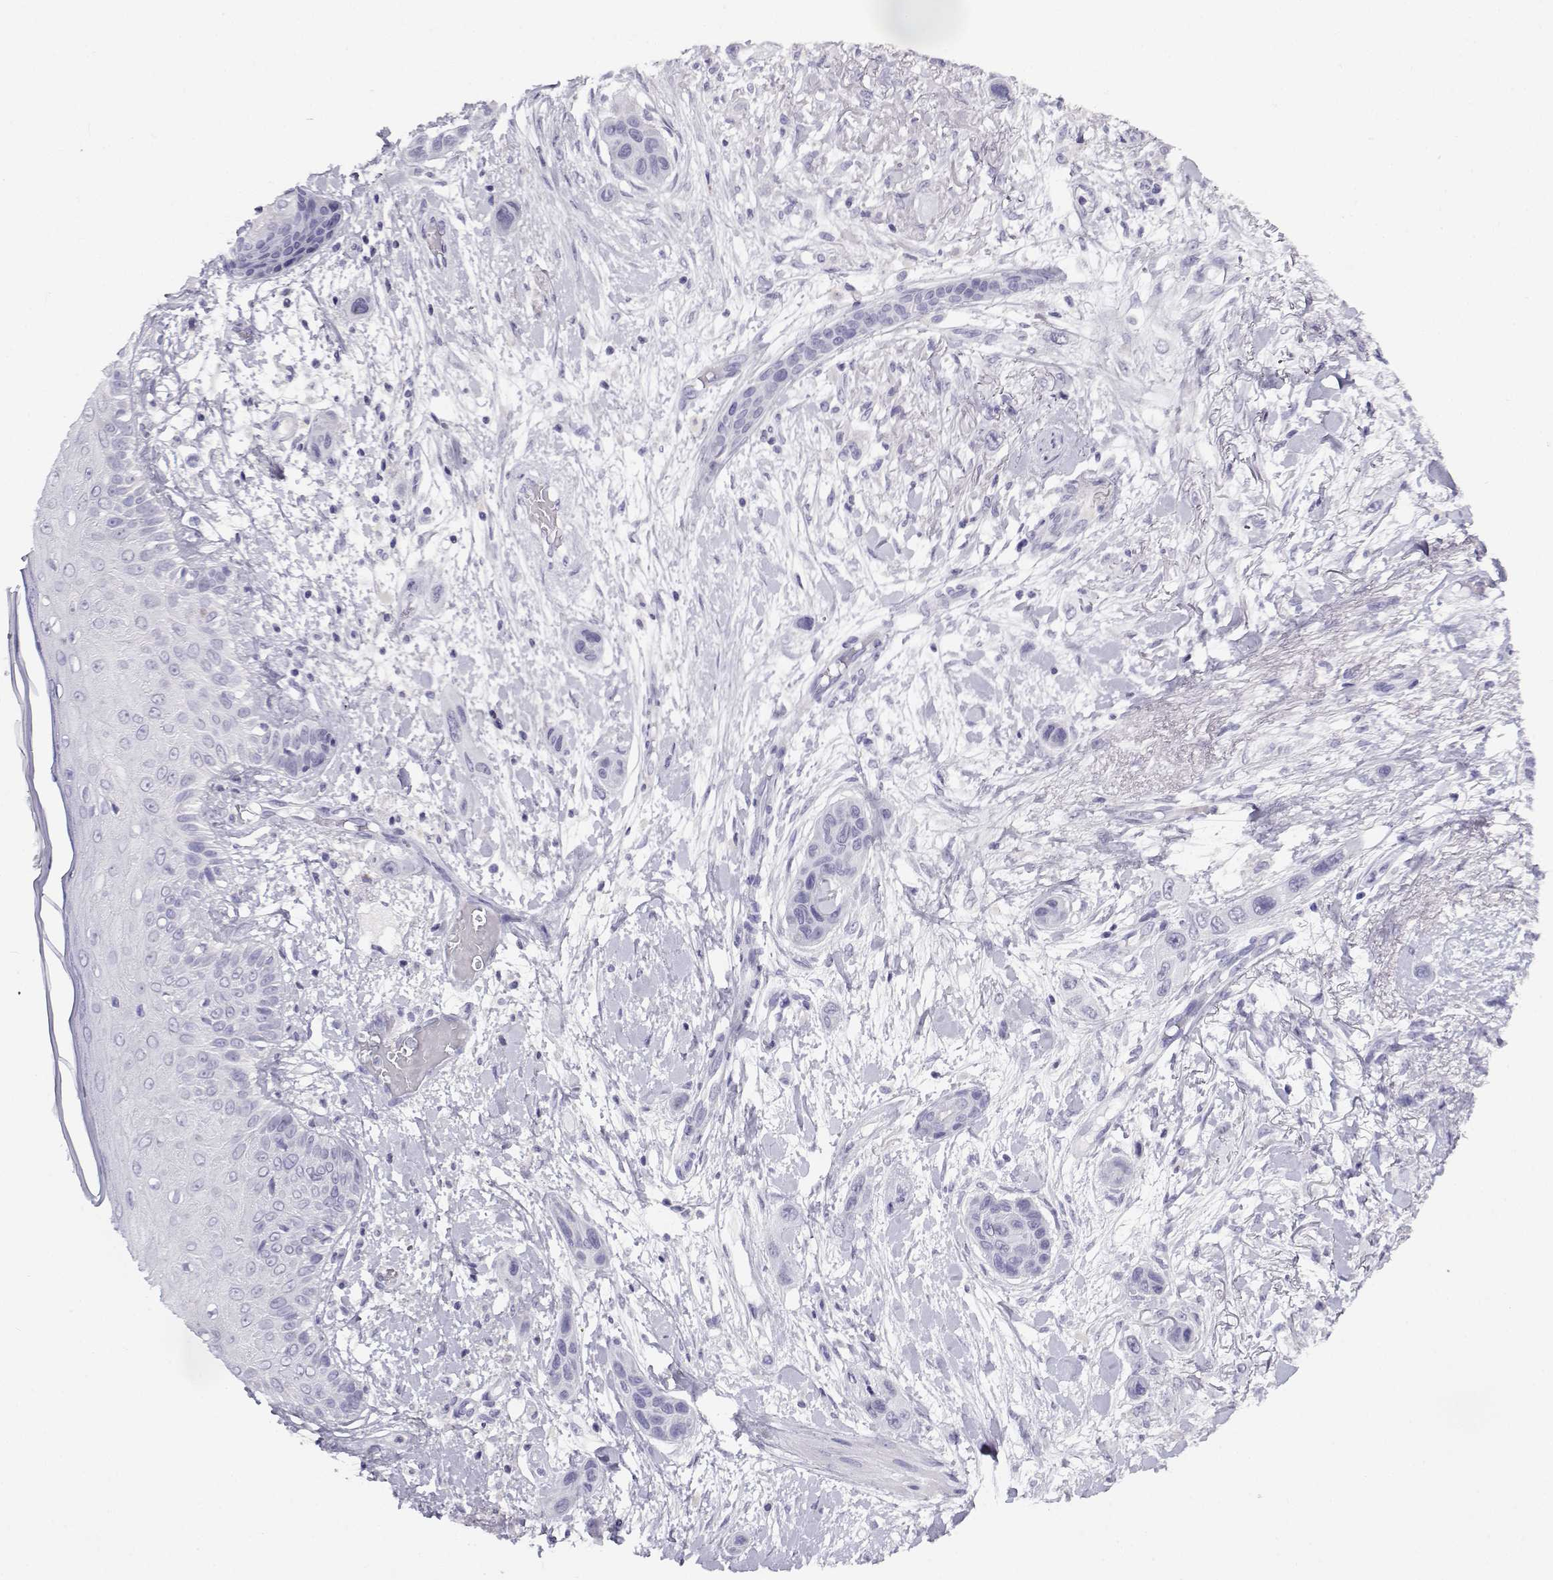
{"staining": {"intensity": "negative", "quantity": "none", "location": "none"}, "tissue": "skin cancer", "cell_type": "Tumor cells", "image_type": "cancer", "snomed": [{"axis": "morphology", "description": "Squamous cell carcinoma, NOS"}, {"axis": "topography", "description": "Skin"}], "caption": "Tumor cells are negative for brown protein staining in squamous cell carcinoma (skin).", "gene": "FAM166A", "patient": {"sex": "male", "age": 79}}